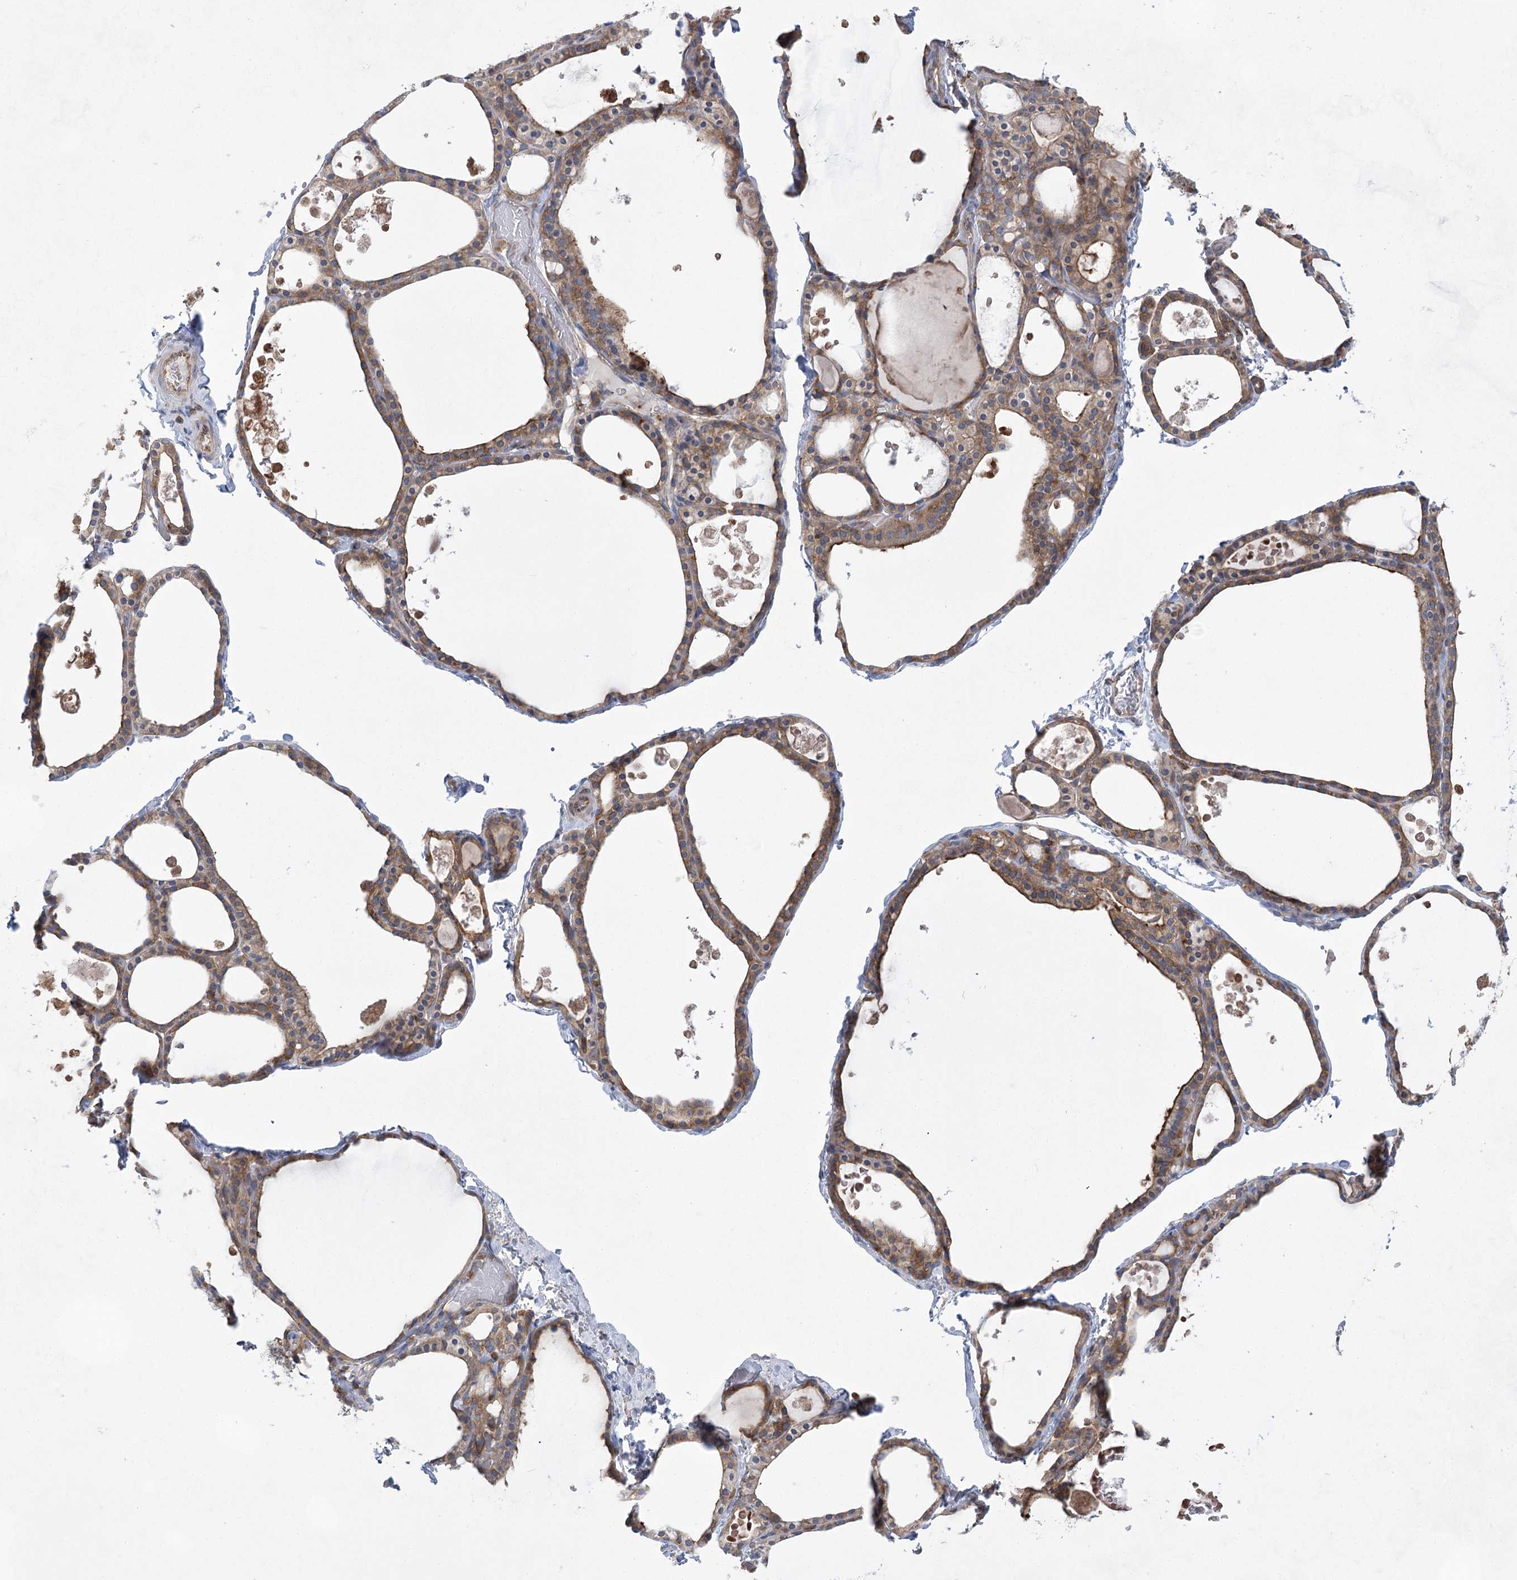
{"staining": {"intensity": "moderate", "quantity": ">75%", "location": "cytoplasmic/membranous"}, "tissue": "thyroid gland", "cell_type": "Glandular cells", "image_type": "normal", "snomed": [{"axis": "morphology", "description": "Normal tissue, NOS"}, {"axis": "topography", "description": "Thyroid gland"}], "caption": "Immunohistochemical staining of benign thyroid gland reveals >75% levels of moderate cytoplasmic/membranous protein staining in approximately >75% of glandular cells.", "gene": "EIF3A", "patient": {"sex": "male", "age": 56}}